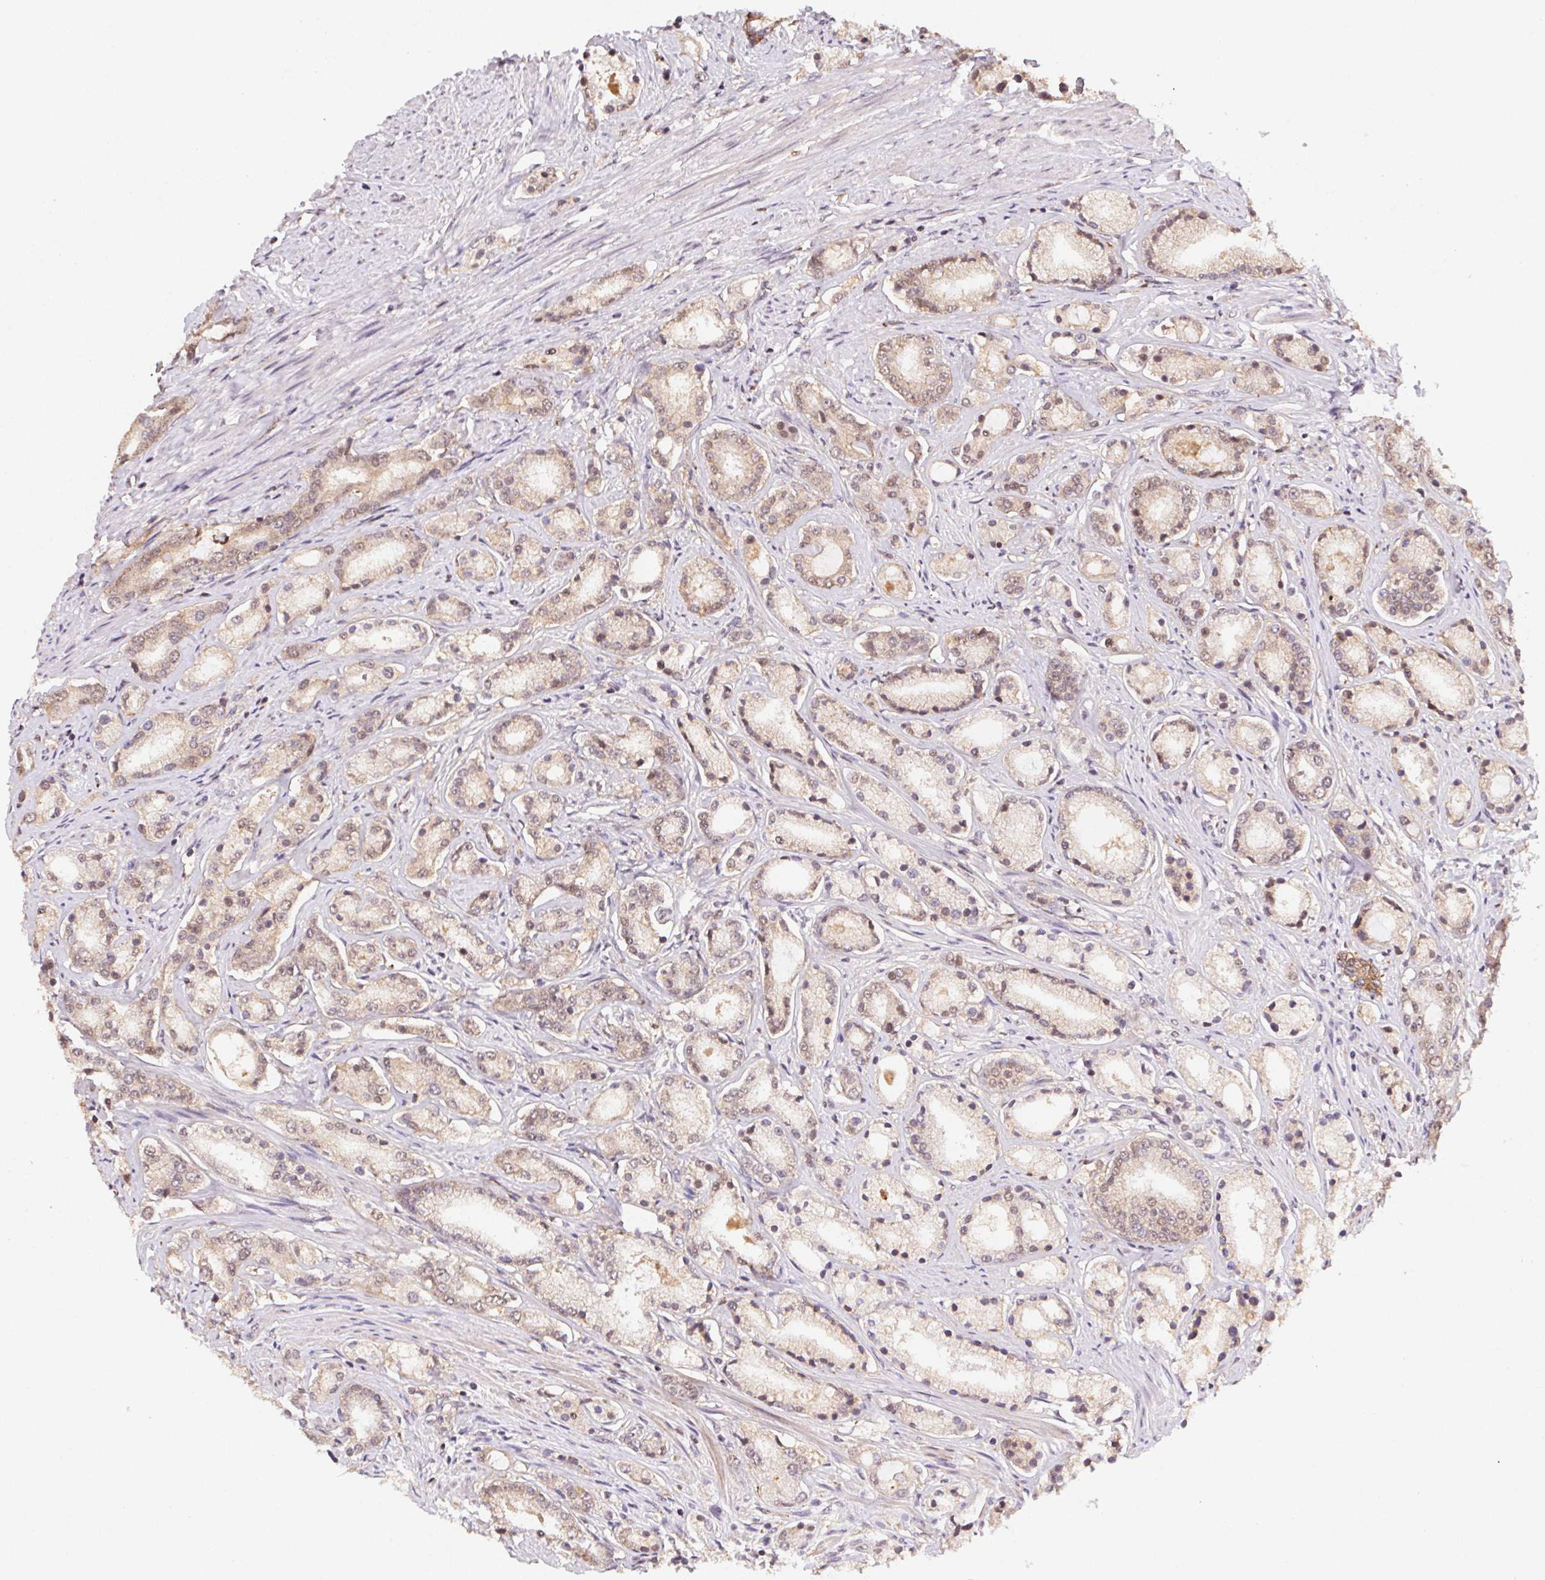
{"staining": {"intensity": "weak", "quantity": ">75%", "location": "cytoplasmic/membranous,nuclear"}, "tissue": "prostate cancer", "cell_type": "Tumor cells", "image_type": "cancer", "snomed": [{"axis": "morphology", "description": "Adenocarcinoma, High grade"}, {"axis": "topography", "description": "Prostate"}], "caption": "Prostate cancer (high-grade adenocarcinoma) stained with immunohistochemistry (IHC) displays weak cytoplasmic/membranous and nuclear expression in about >75% of tumor cells. (DAB = brown stain, brightfield microscopy at high magnification).", "gene": "SLC52A2", "patient": {"sex": "male", "age": 63}}